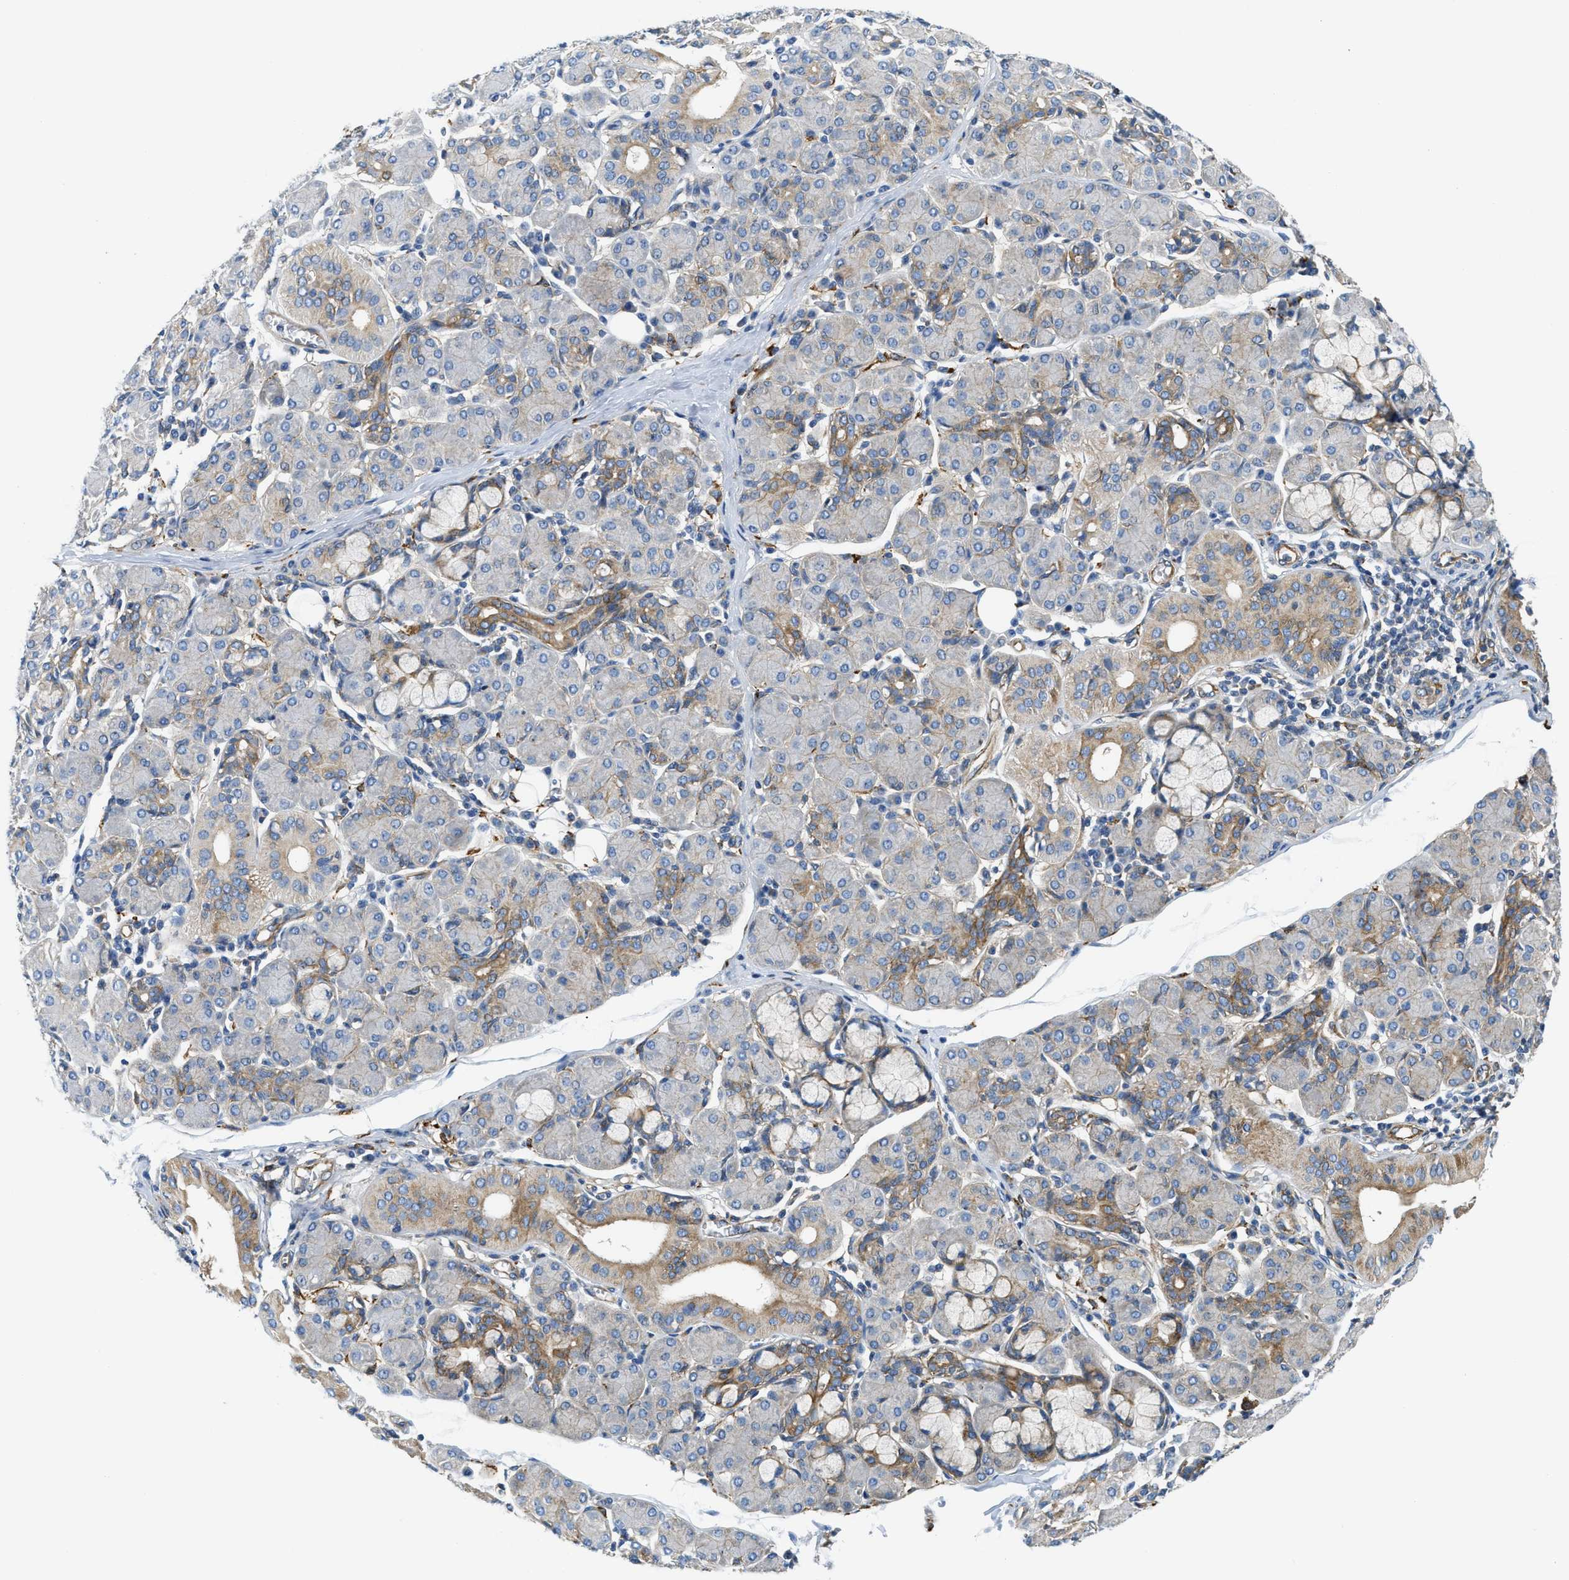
{"staining": {"intensity": "moderate", "quantity": "<25%", "location": "cytoplasmic/membranous"}, "tissue": "salivary gland", "cell_type": "Glandular cells", "image_type": "normal", "snomed": [{"axis": "morphology", "description": "Normal tissue, NOS"}, {"axis": "morphology", "description": "Inflammation, NOS"}, {"axis": "topography", "description": "Lymph node"}, {"axis": "topography", "description": "Salivary gland"}], "caption": "Salivary gland stained with IHC demonstrates moderate cytoplasmic/membranous expression in approximately <25% of glandular cells.", "gene": "NSUN7", "patient": {"sex": "male", "age": 3}}